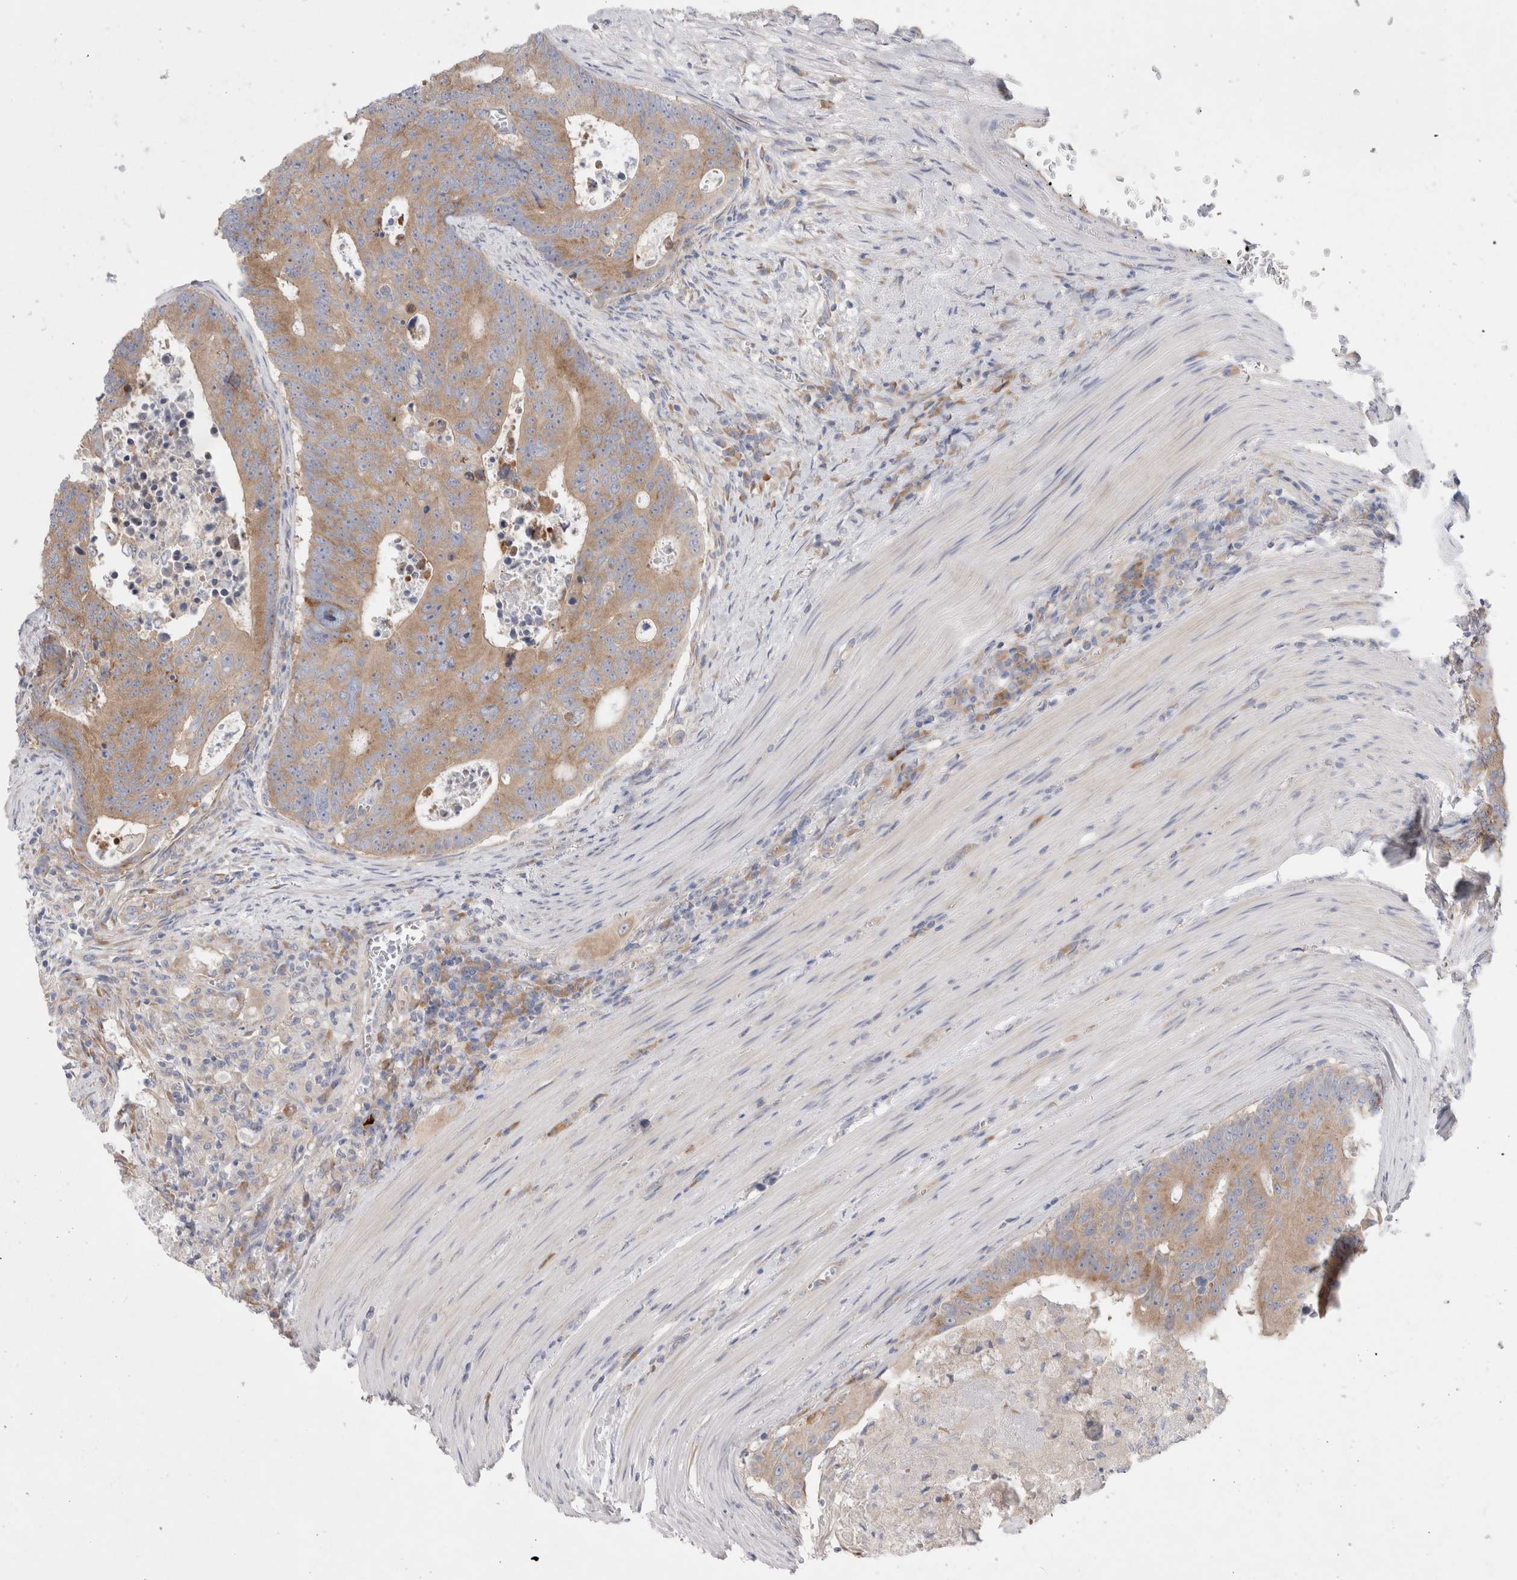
{"staining": {"intensity": "moderate", "quantity": ">75%", "location": "cytoplasmic/membranous"}, "tissue": "colorectal cancer", "cell_type": "Tumor cells", "image_type": "cancer", "snomed": [{"axis": "morphology", "description": "Adenocarcinoma, NOS"}, {"axis": "topography", "description": "Colon"}], "caption": "A micrograph of human colorectal adenocarcinoma stained for a protein exhibits moderate cytoplasmic/membranous brown staining in tumor cells.", "gene": "RBM12B", "patient": {"sex": "male", "age": 87}}